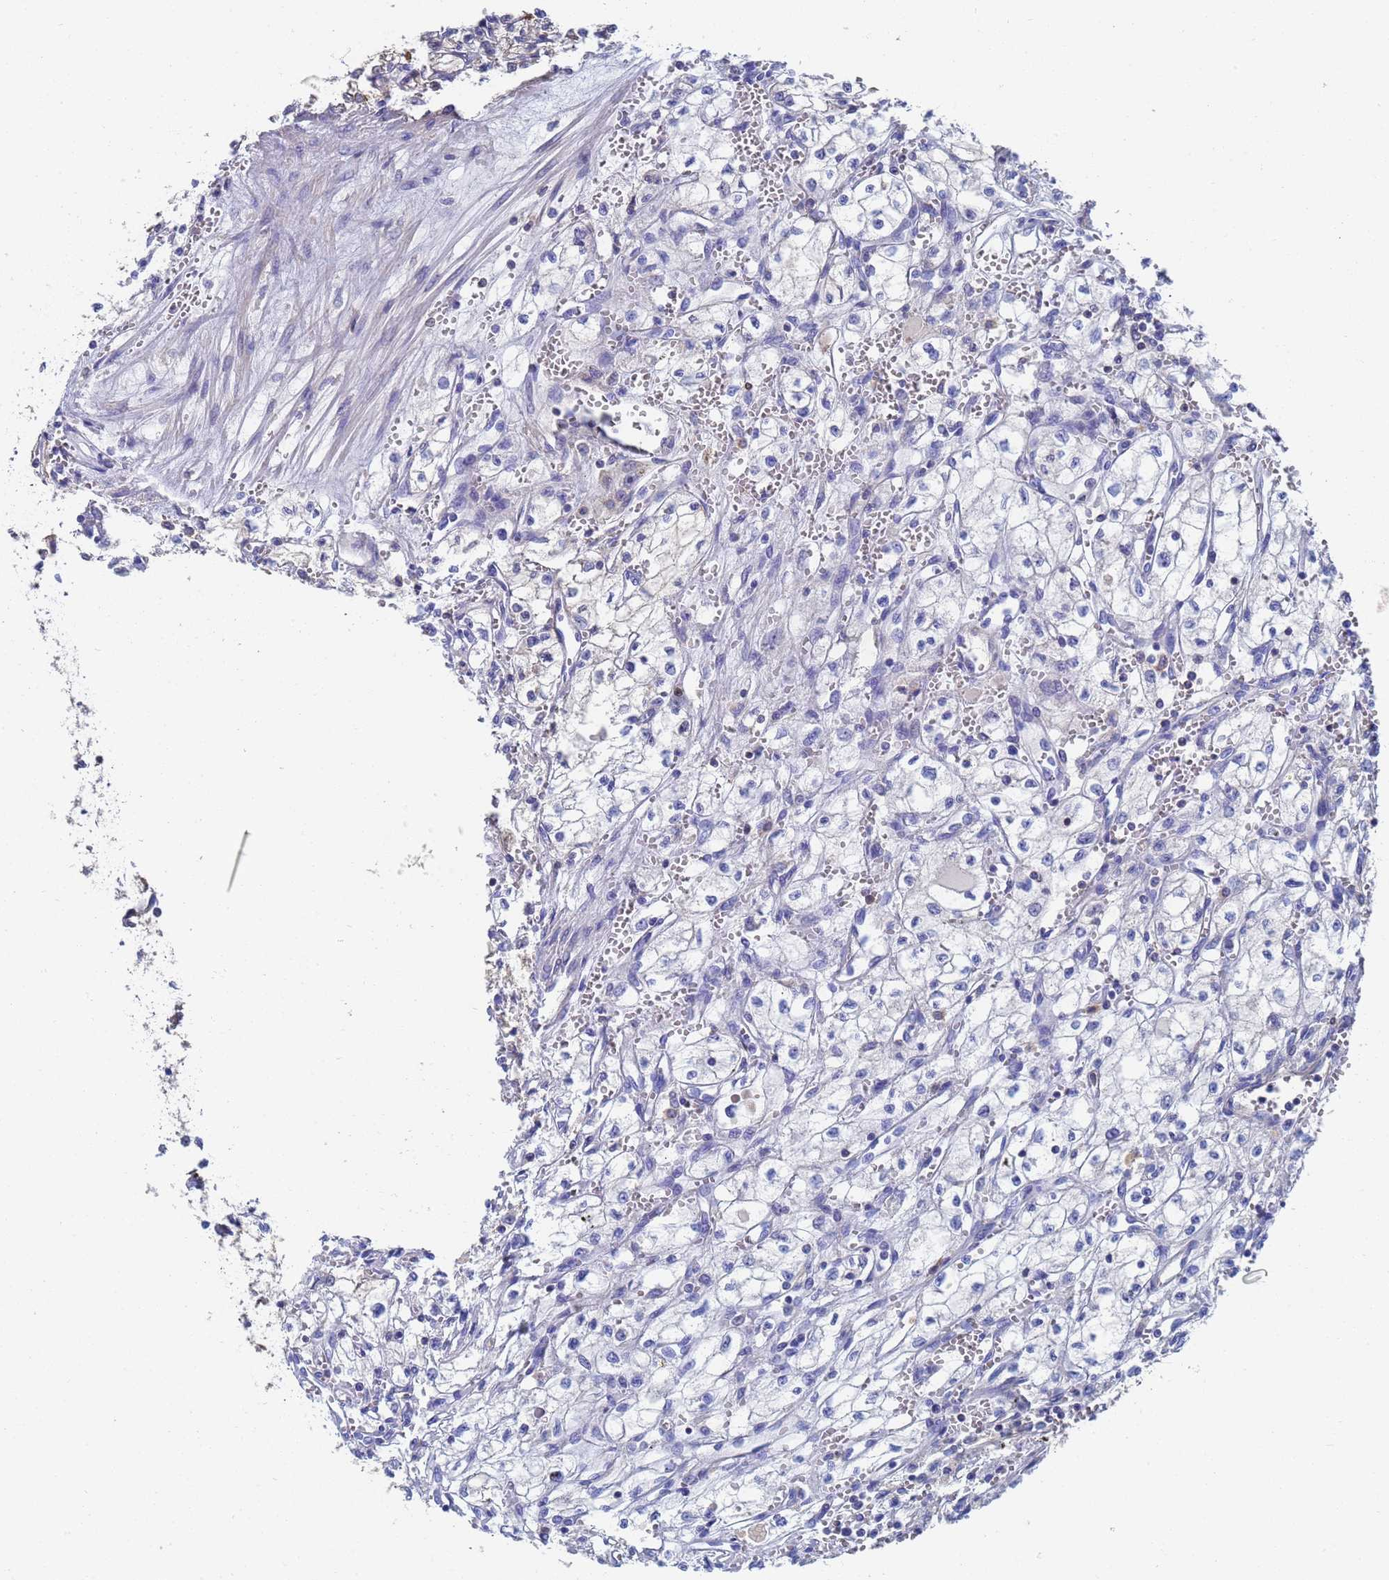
{"staining": {"intensity": "negative", "quantity": "none", "location": "none"}, "tissue": "renal cancer", "cell_type": "Tumor cells", "image_type": "cancer", "snomed": [{"axis": "morphology", "description": "Adenocarcinoma, NOS"}, {"axis": "topography", "description": "Kidney"}], "caption": "This image is of adenocarcinoma (renal) stained with immunohistochemistry to label a protein in brown with the nuclei are counter-stained blue. There is no staining in tumor cells.", "gene": "GCHFR", "patient": {"sex": "male", "age": 59}}